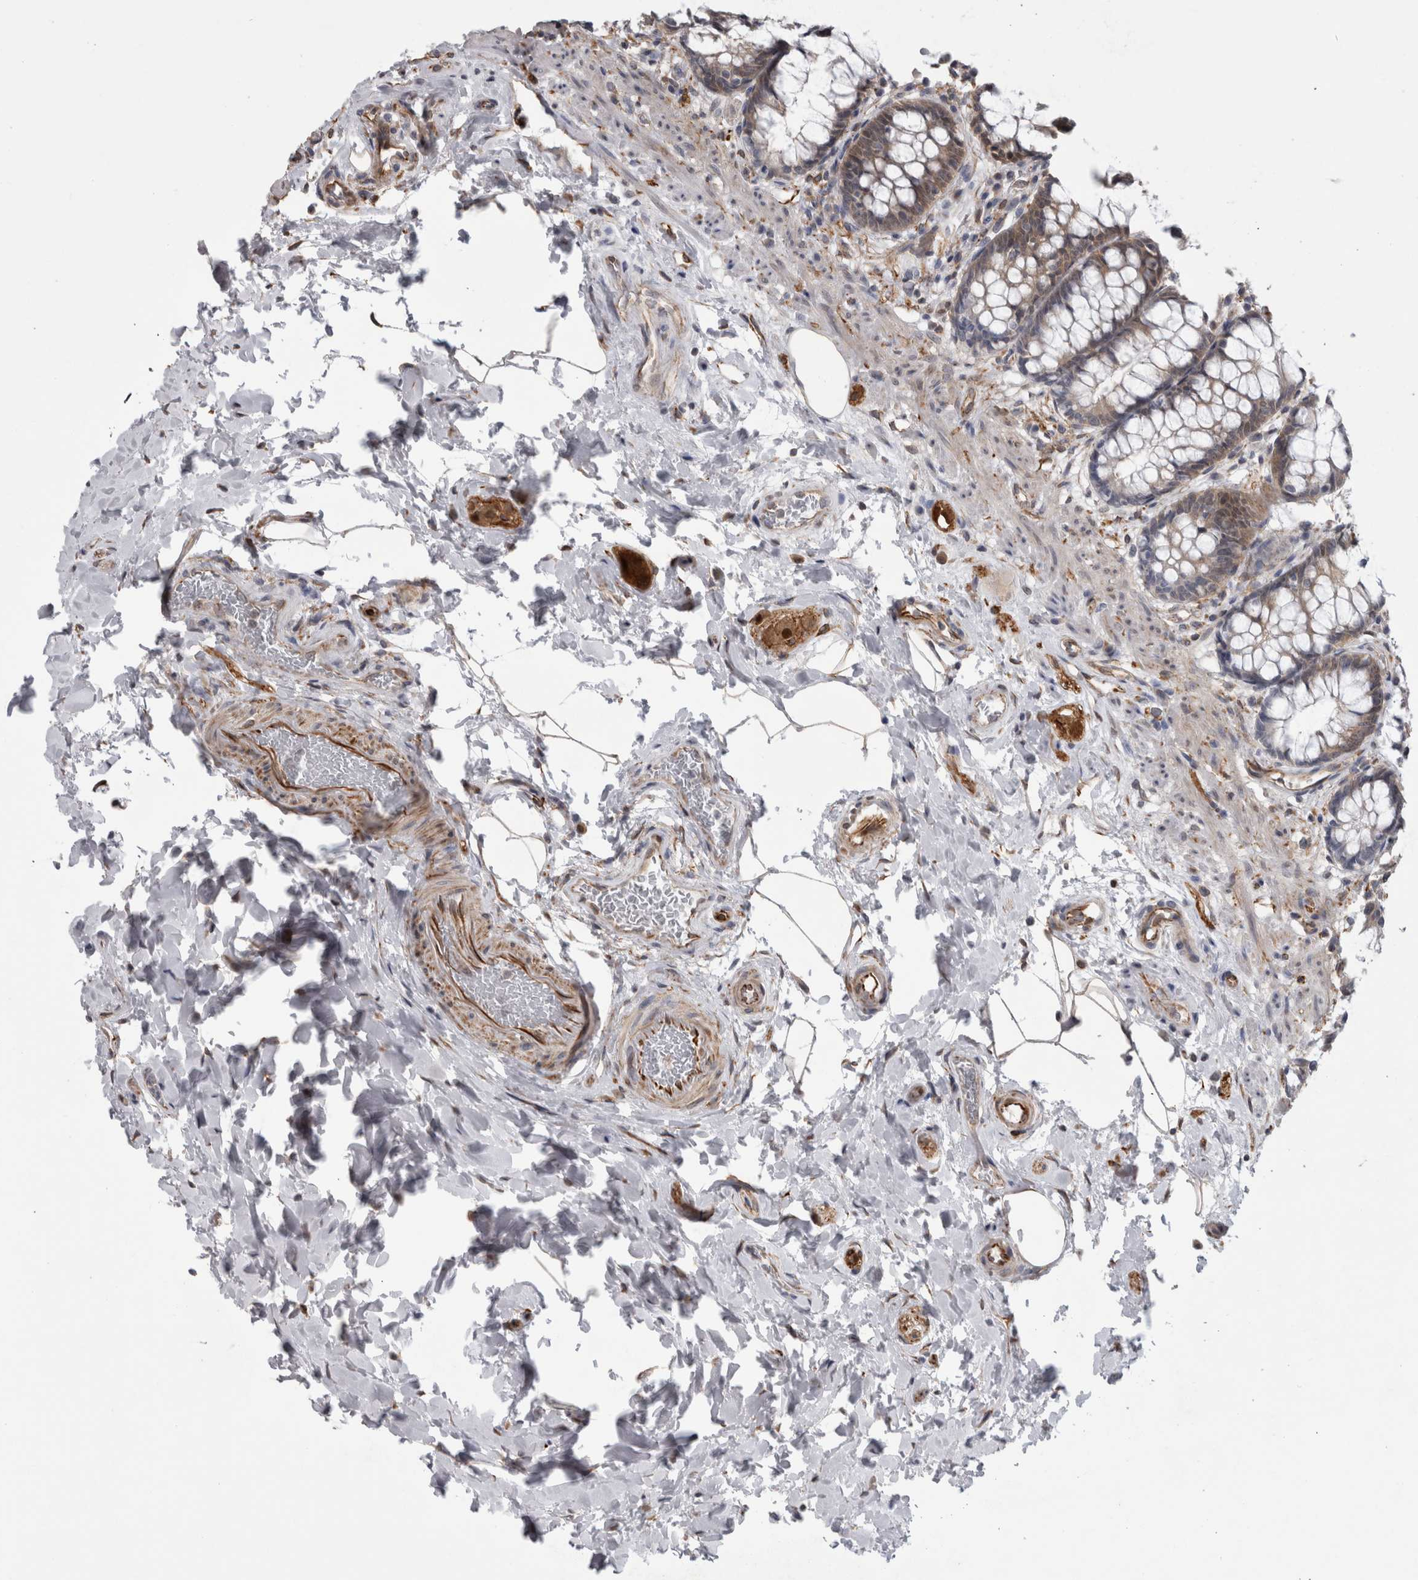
{"staining": {"intensity": "weak", "quantity": "25%-75%", "location": "cytoplasmic/membranous"}, "tissue": "rectum", "cell_type": "Glandular cells", "image_type": "normal", "snomed": [{"axis": "morphology", "description": "Normal tissue, NOS"}, {"axis": "topography", "description": "Rectum"}], "caption": "Human rectum stained for a protein (brown) exhibits weak cytoplasmic/membranous positive expression in approximately 25%-75% of glandular cells.", "gene": "ACOT7", "patient": {"sex": "male", "age": 64}}